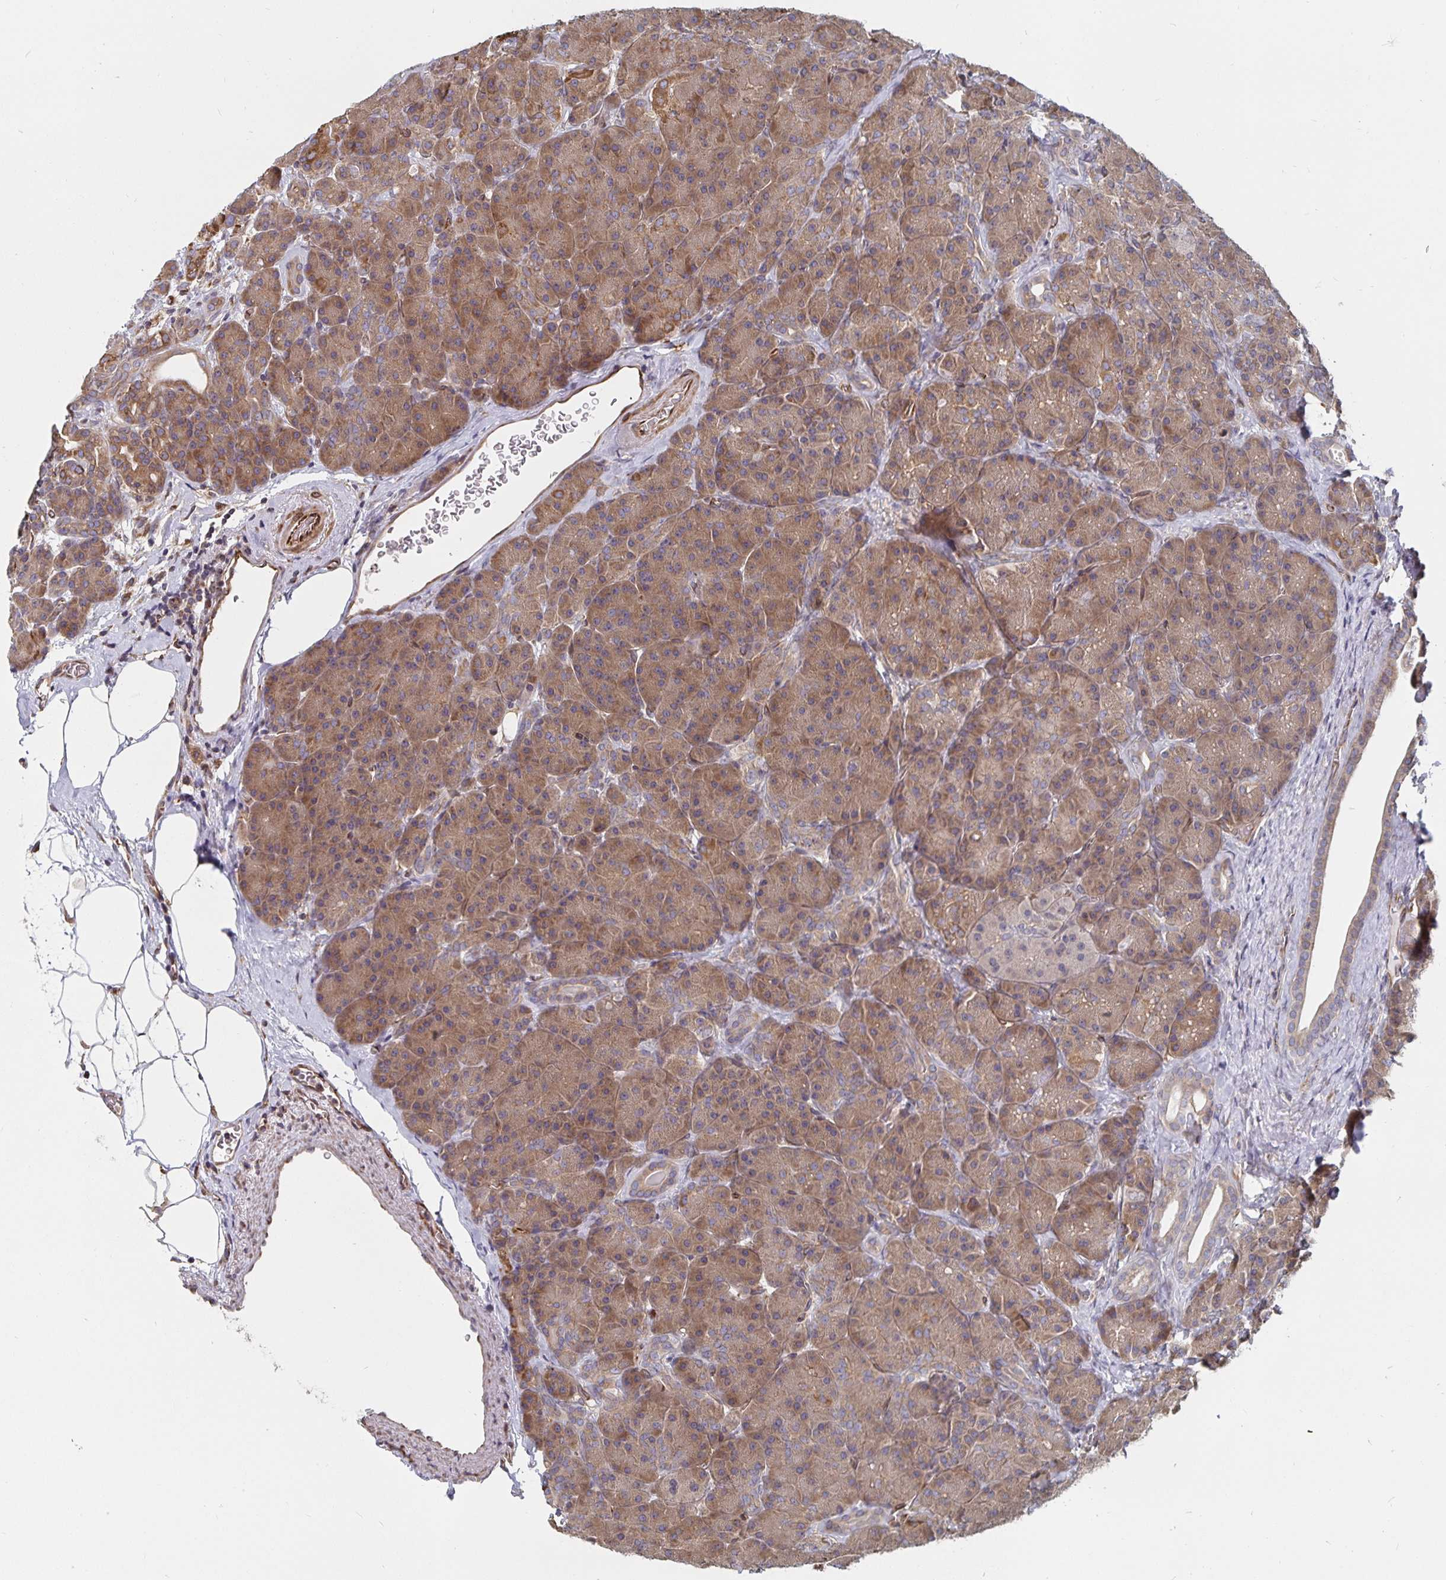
{"staining": {"intensity": "moderate", "quantity": ">75%", "location": "cytoplasmic/membranous"}, "tissue": "pancreas", "cell_type": "Exocrine glandular cells", "image_type": "normal", "snomed": [{"axis": "morphology", "description": "Normal tissue, NOS"}, {"axis": "topography", "description": "Pancreas"}], "caption": "Immunohistochemical staining of benign human pancreas shows medium levels of moderate cytoplasmic/membranous positivity in approximately >75% of exocrine glandular cells. (Brightfield microscopy of DAB IHC at high magnification).", "gene": "BCAP29", "patient": {"sex": "male", "age": 57}}